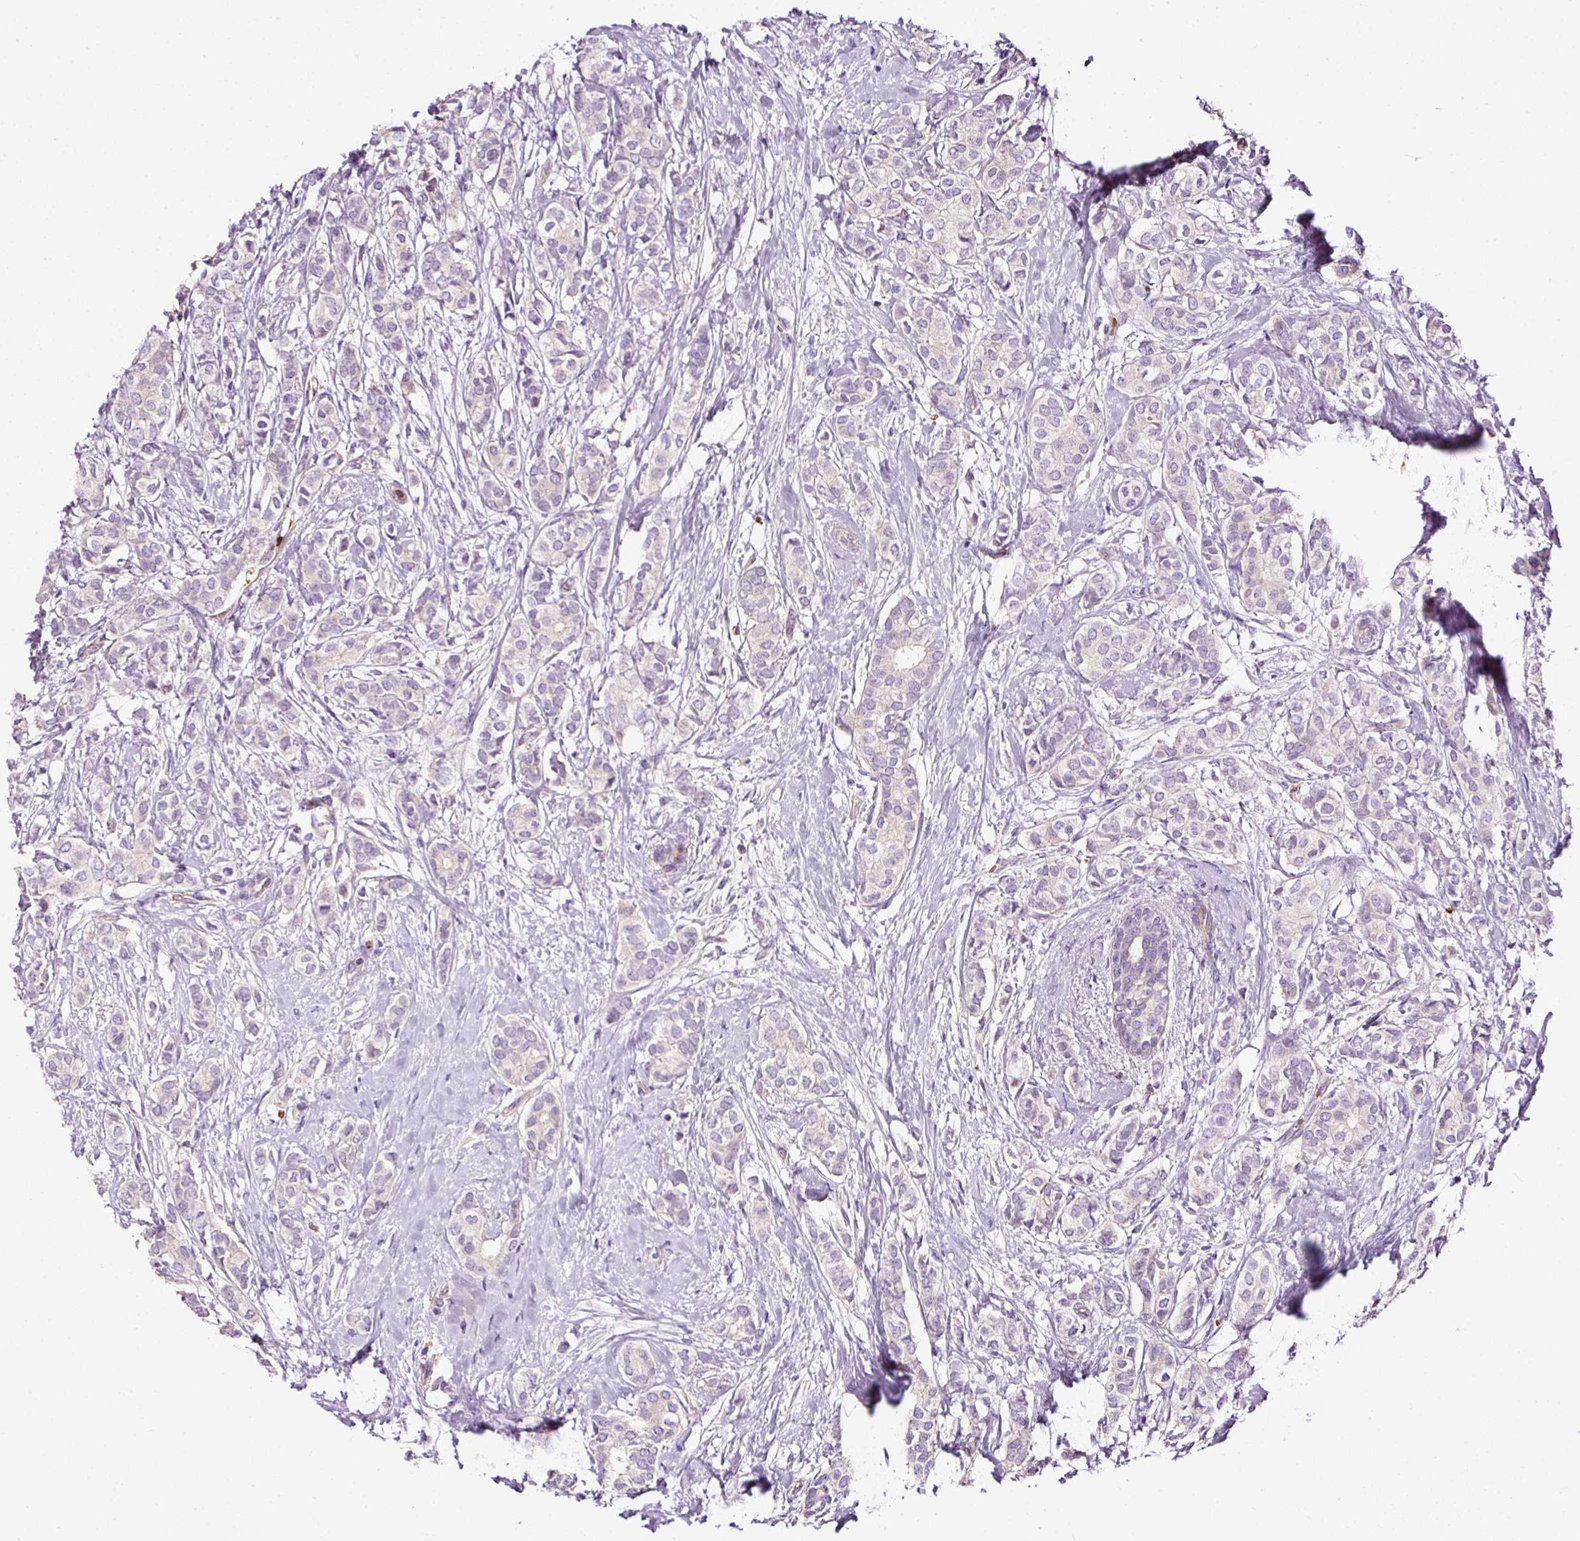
{"staining": {"intensity": "negative", "quantity": "none", "location": "none"}, "tissue": "breast cancer", "cell_type": "Tumor cells", "image_type": "cancer", "snomed": [{"axis": "morphology", "description": "Duct carcinoma"}, {"axis": "topography", "description": "Breast"}], "caption": "Immunohistochemical staining of human breast cancer exhibits no significant staining in tumor cells. Nuclei are stained in blue.", "gene": "USHBP1", "patient": {"sex": "female", "age": 73}}